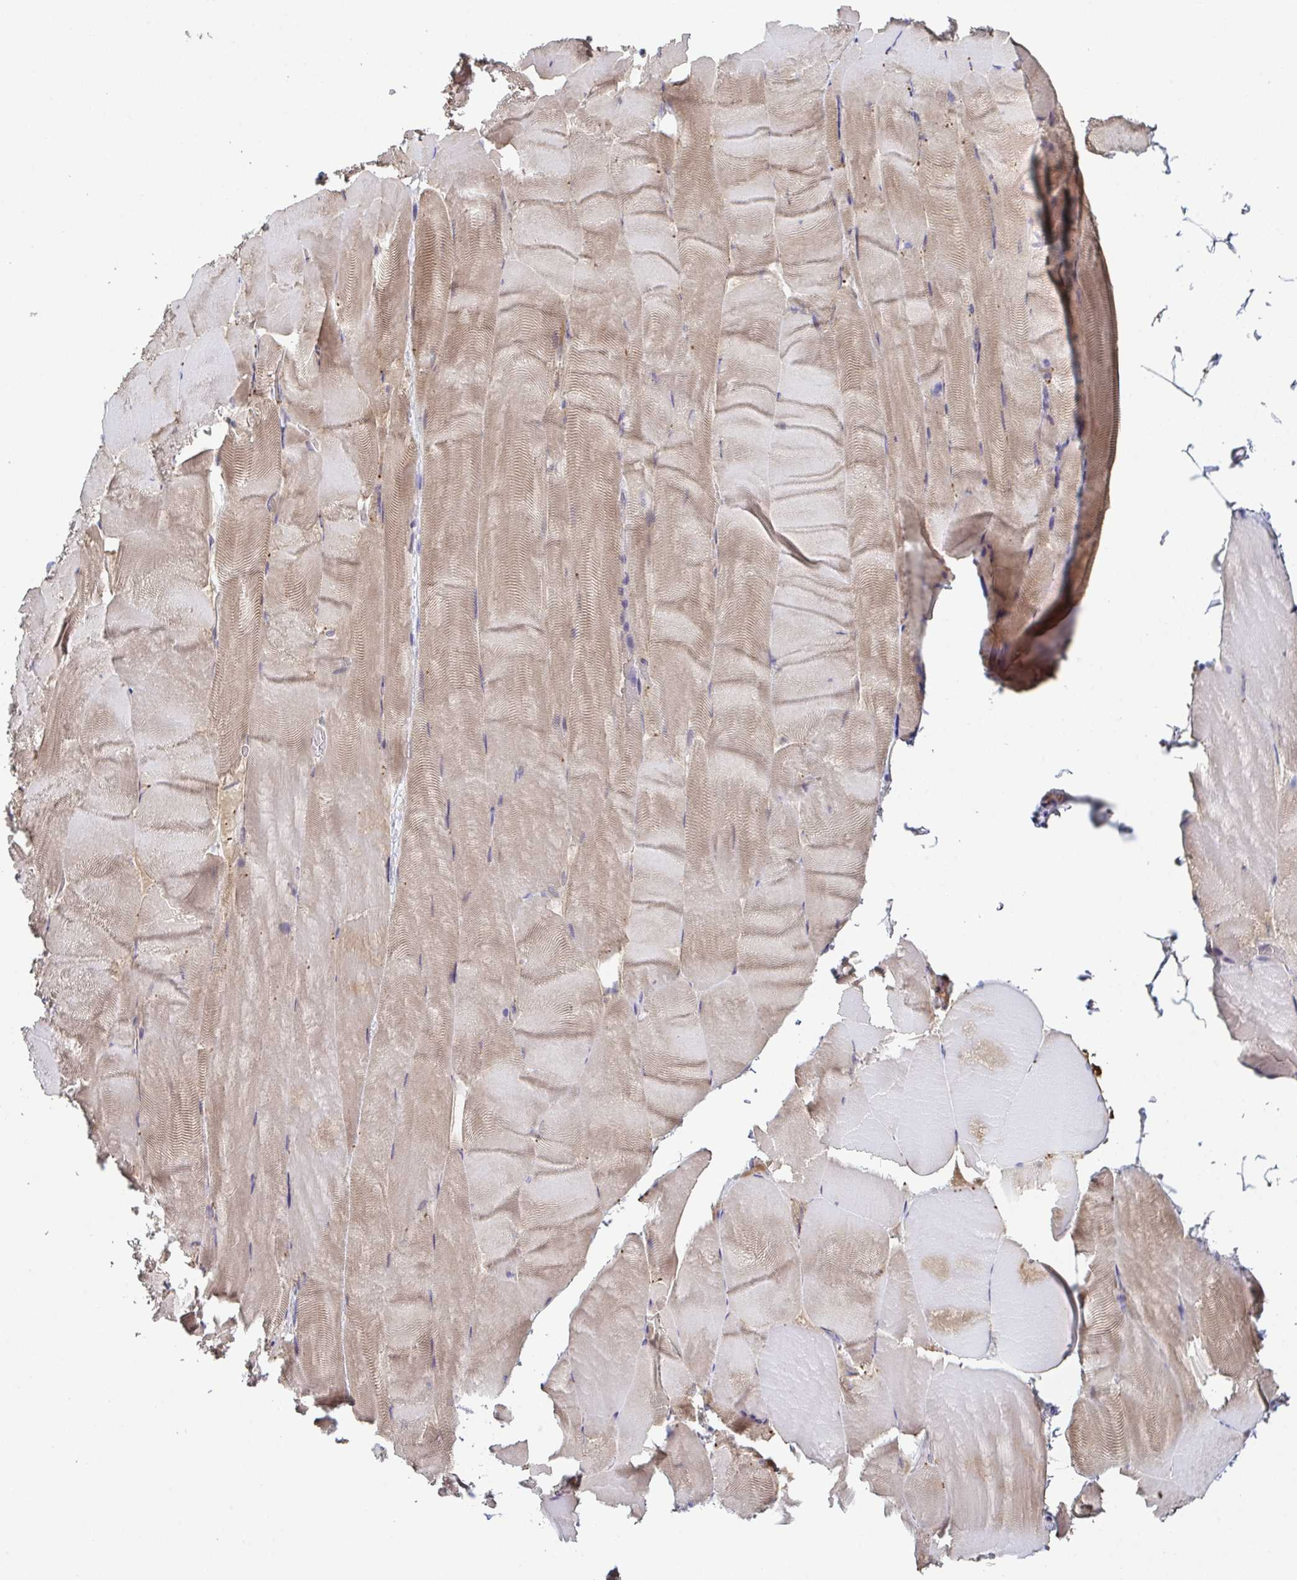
{"staining": {"intensity": "moderate", "quantity": ">75%", "location": "cytoplasmic/membranous"}, "tissue": "skeletal muscle", "cell_type": "Myocytes", "image_type": "normal", "snomed": [{"axis": "morphology", "description": "Normal tissue, NOS"}, {"axis": "topography", "description": "Skeletal muscle"}], "caption": "Moderate cytoplasmic/membranous protein positivity is appreciated in about >75% of myocytes in skeletal muscle. (DAB IHC, brown staining for protein, blue staining for nuclei).", "gene": "ACD", "patient": {"sex": "female", "age": 64}}